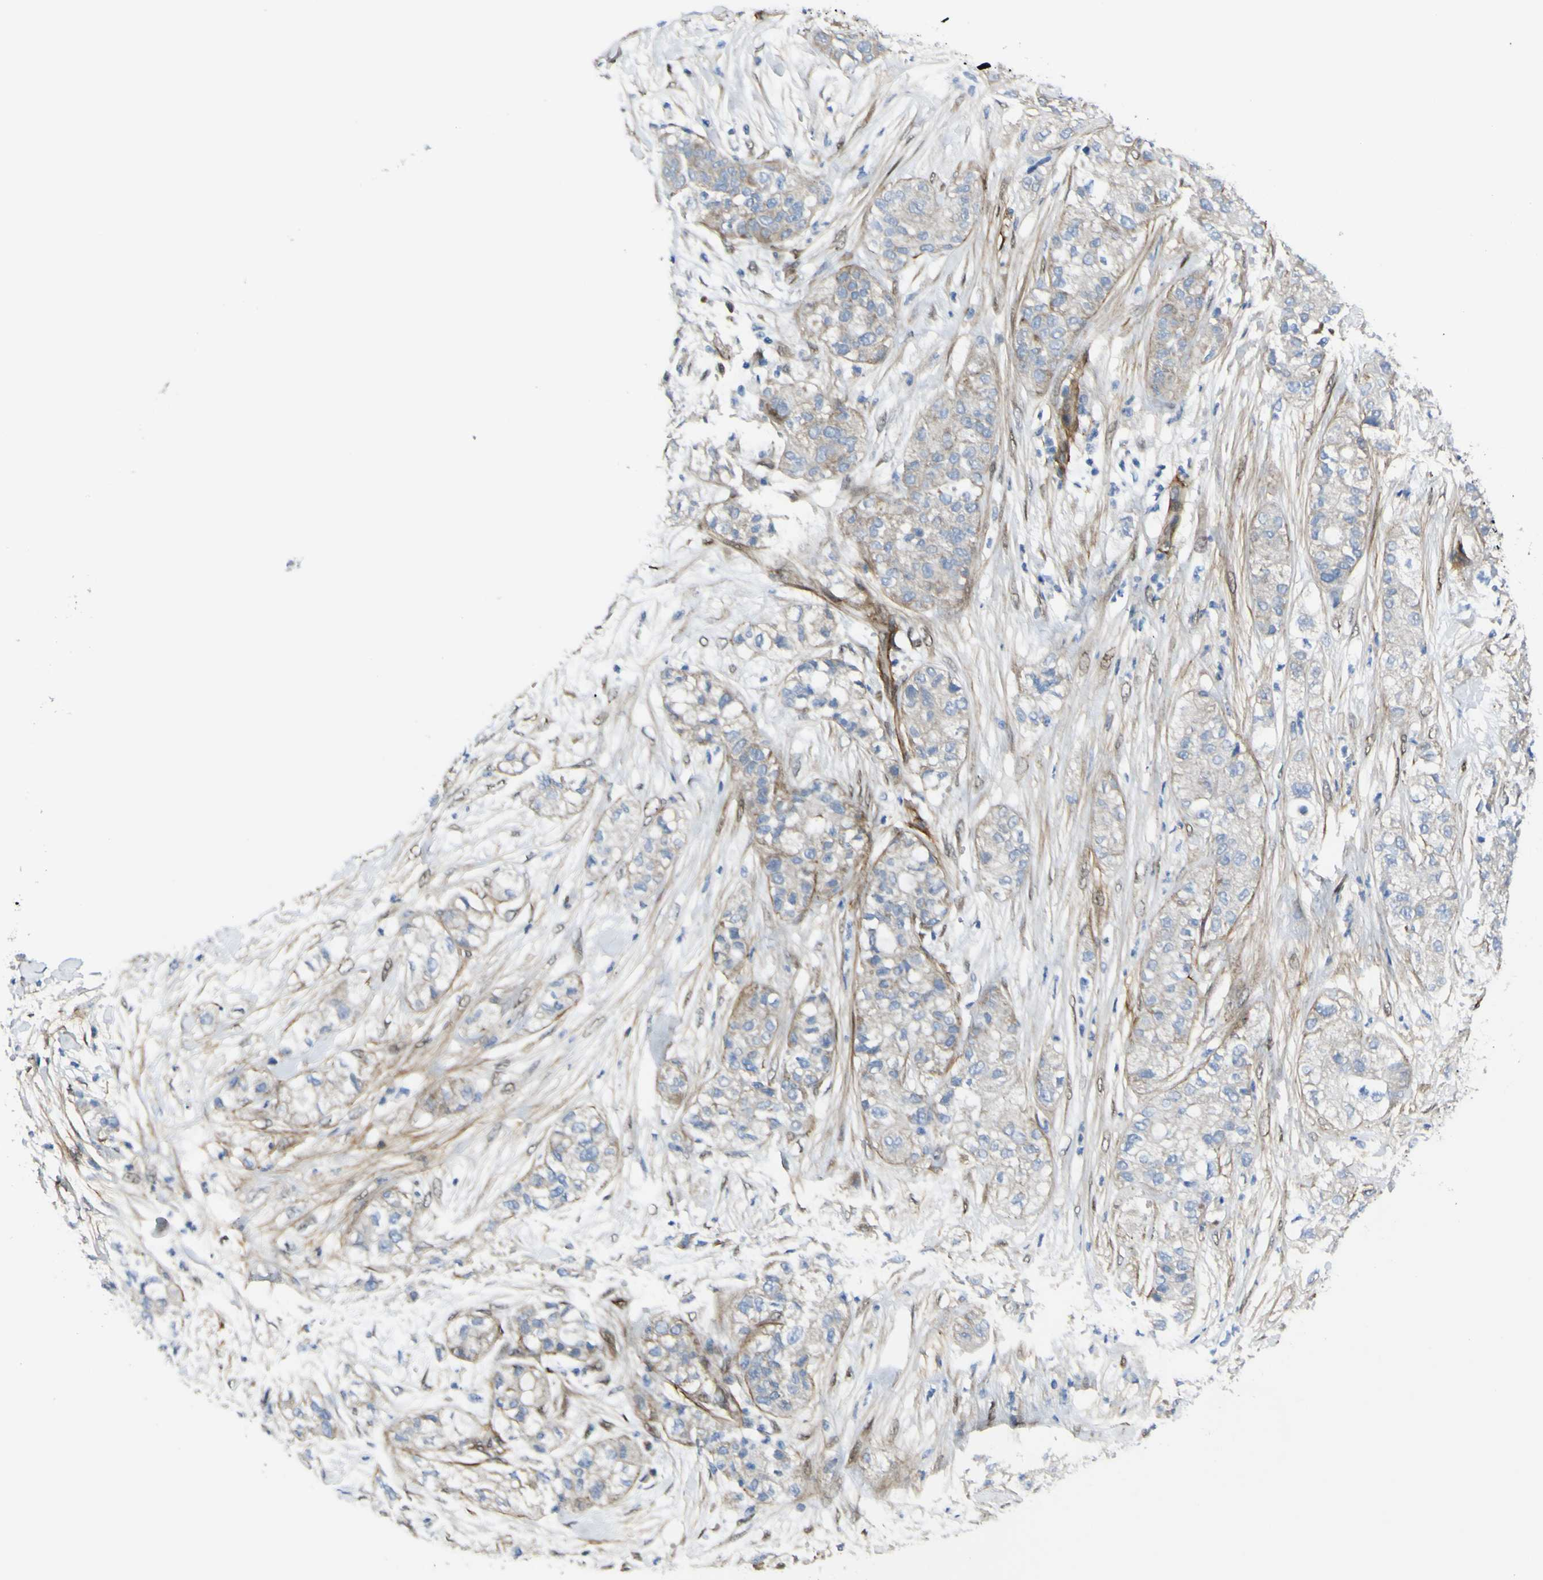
{"staining": {"intensity": "moderate", "quantity": "25%-75%", "location": "cytoplasmic/membranous"}, "tissue": "pancreatic cancer", "cell_type": "Tumor cells", "image_type": "cancer", "snomed": [{"axis": "morphology", "description": "Adenocarcinoma, NOS"}, {"axis": "topography", "description": "Pancreas"}], "caption": "An IHC image of tumor tissue is shown. Protein staining in brown shows moderate cytoplasmic/membranous positivity in pancreatic adenocarcinoma within tumor cells. The staining was performed using DAB (3,3'-diaminobenzidine) to visualize the protein expression in brown, while the nuclei were stained in blue with hematoxylin (Magnification: 20x).", "gene": "LRRN1", "patient": {"sex": "female", "age": 78}}